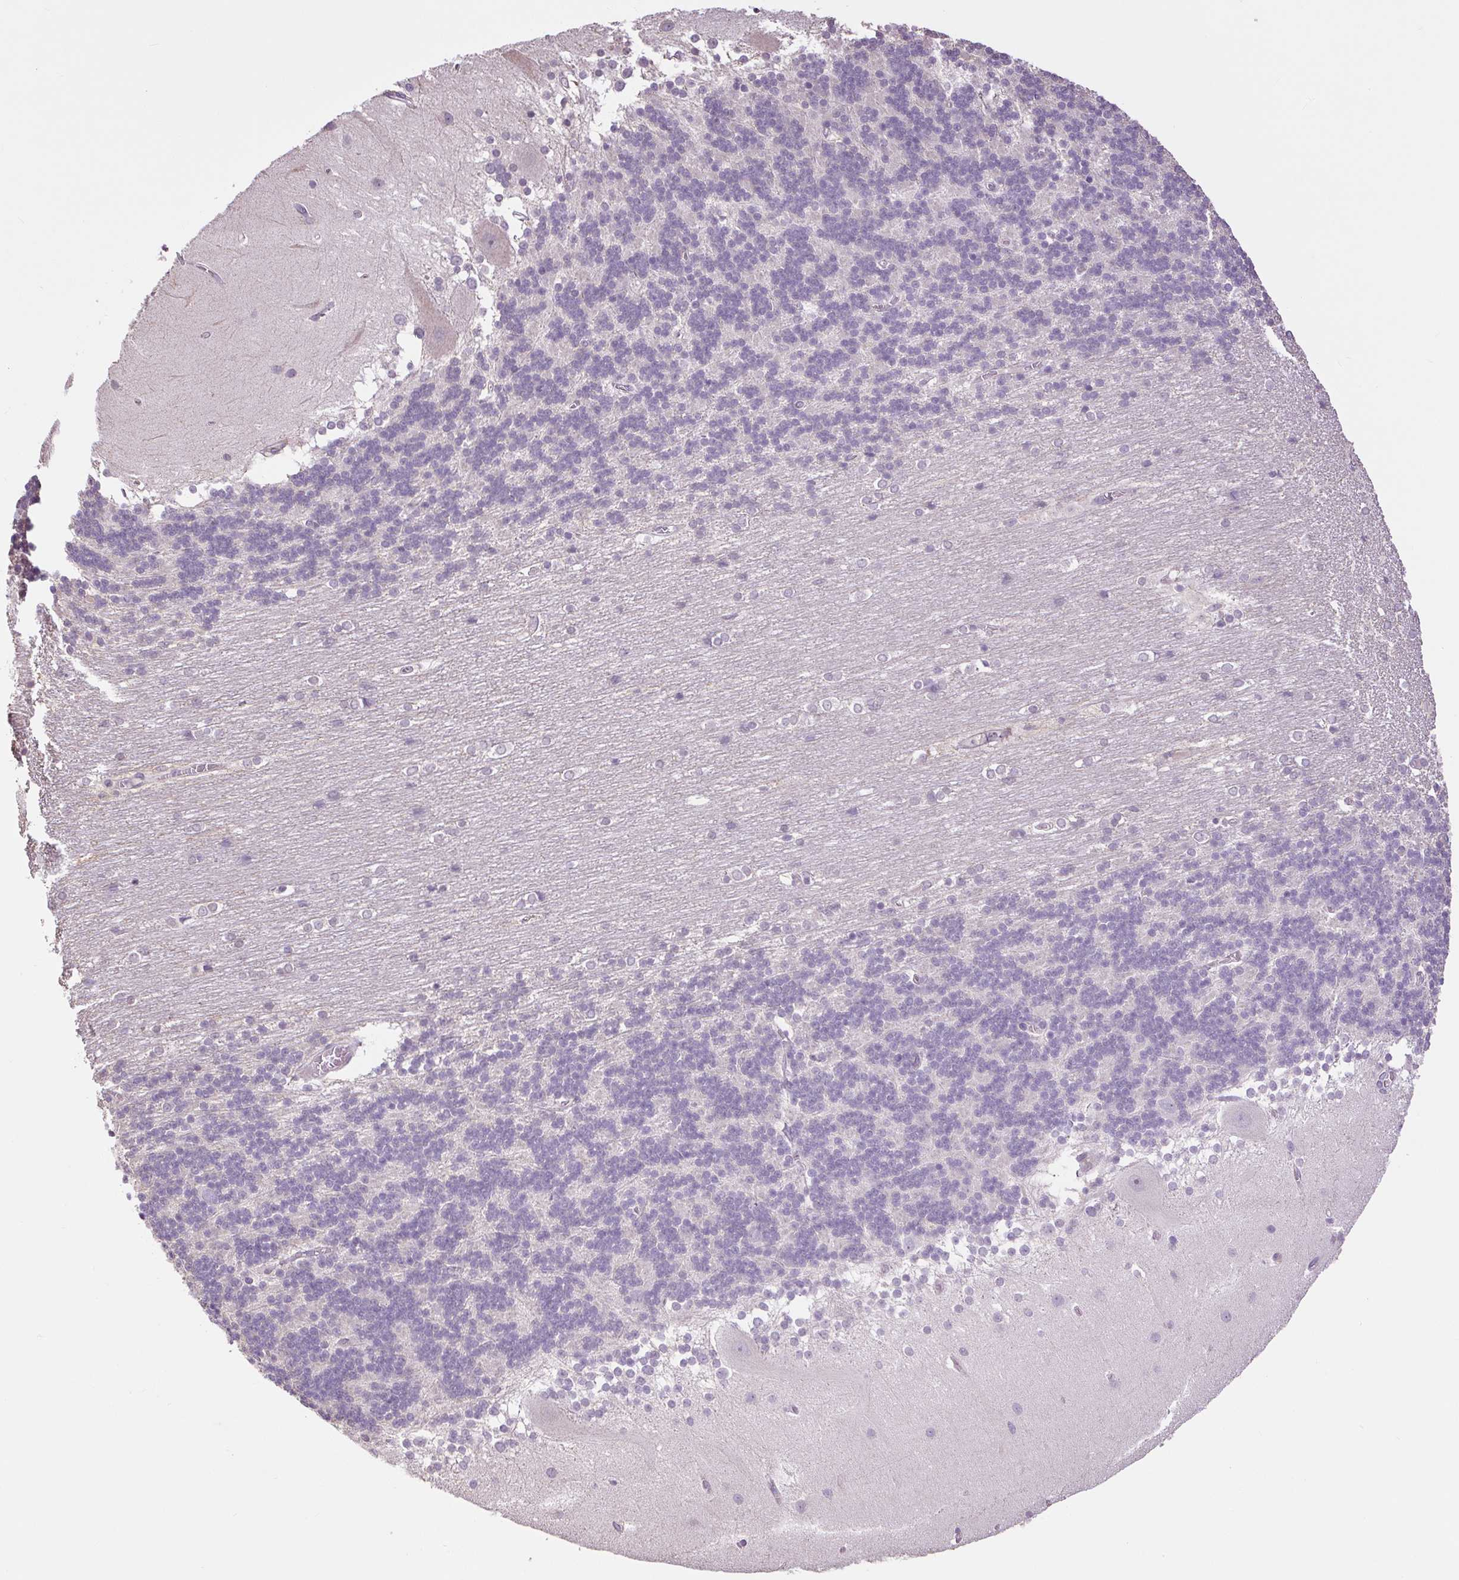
{"staining": {"intensity": "negative", "quantity": "none", "location": "none"}, "tissue": "cerebellum", "cell_type": "Cells in granular layer", "image_type": "normal", "snomed": [{"axis": "morphology", "description": "Normal tissue, NOS"}, {"axis": "topography", "description": "Cerebellum"}], "caption": "IHC image of unremarkable human cerebellum stained for a protein (brown), which displays no expression in cells in granular layer.", "gene": "RACGAP1", "patient": {"sex": "female", "age": 54}}